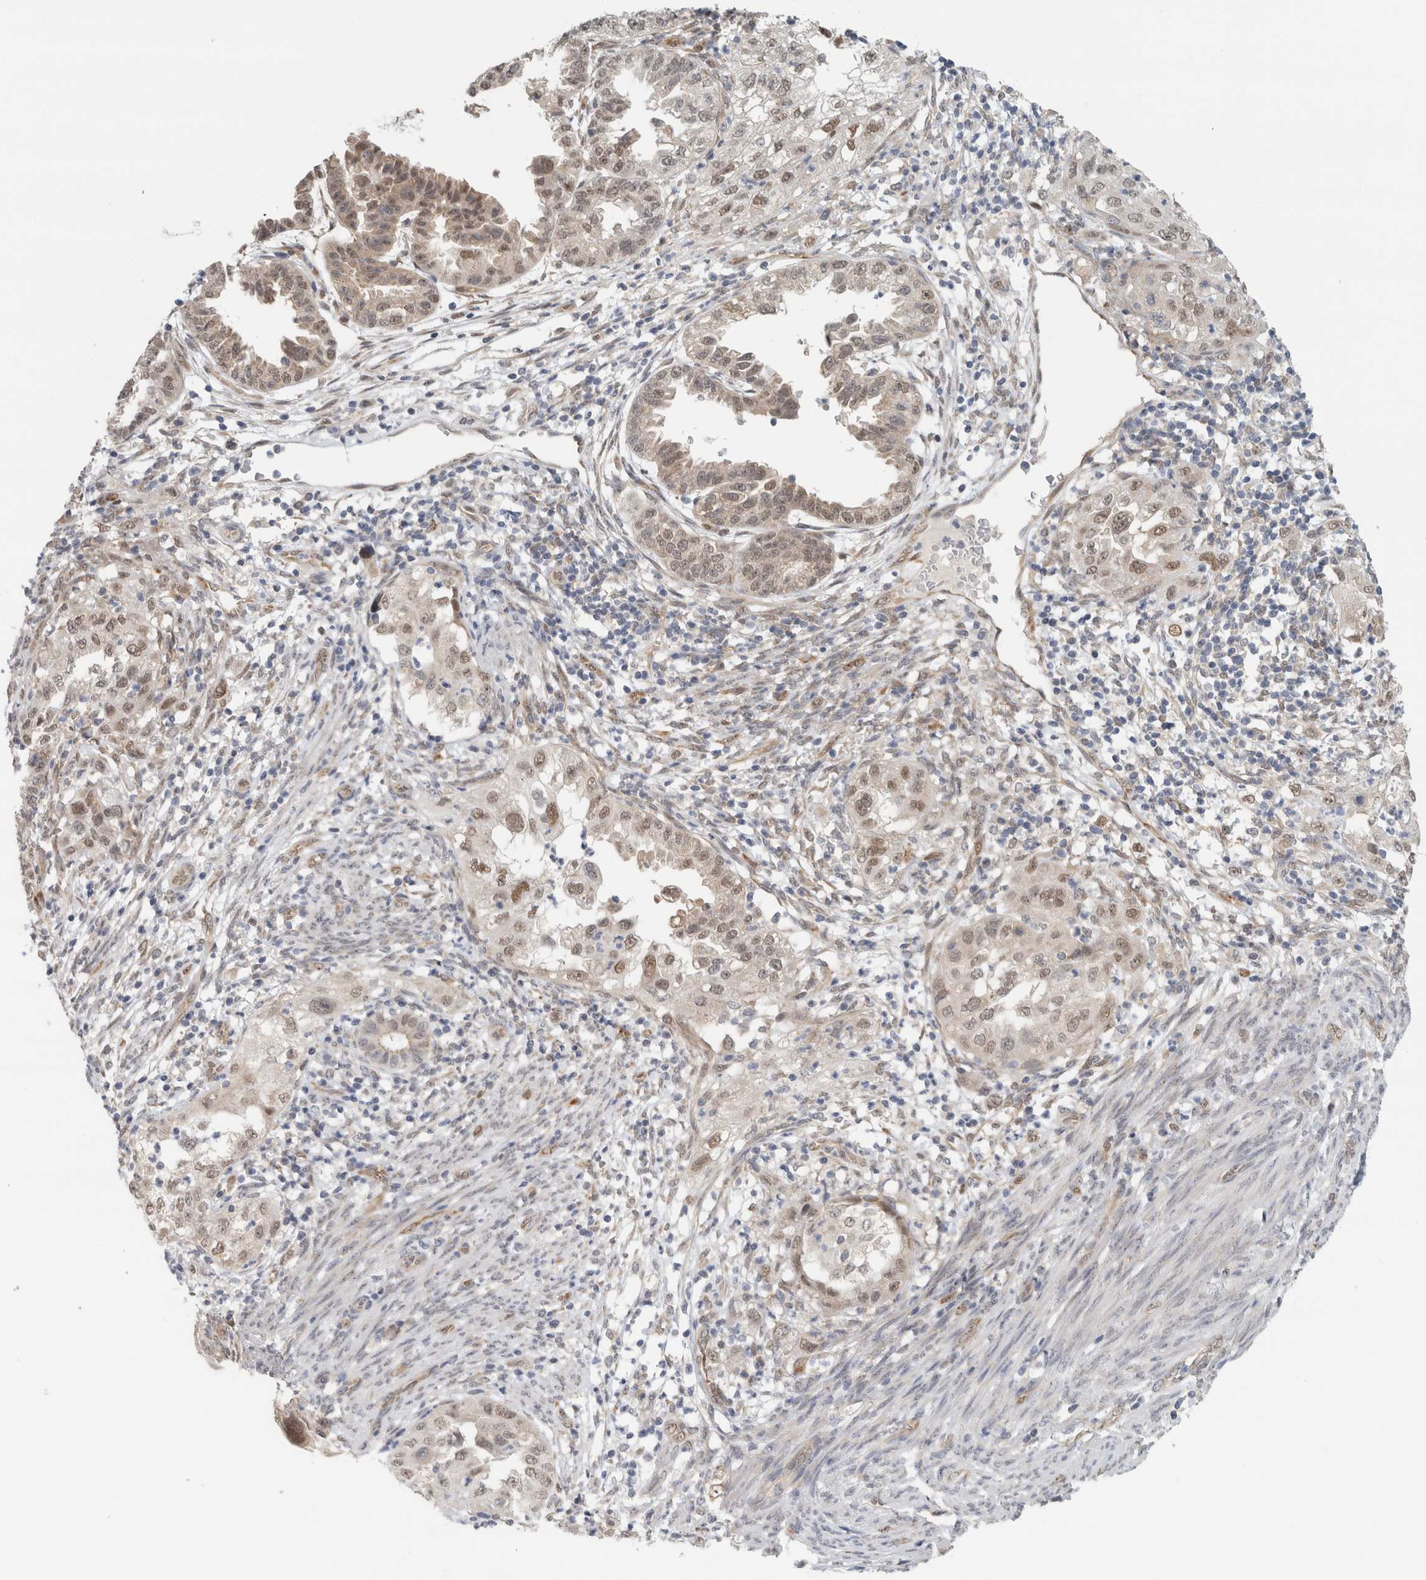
{"staining": {"intensity": "weak", "quantity": ">75%", "location": "nuclear"}, "tissue": "endometrial cancer", "cell_type": "Tumor cells", "image_type": "cancer", "snomed": [{"axis": "morphology", "description": "Adenocarcinoma, NOS"}, {"axis": "topography", "description": "Endometrium"}], "caption": "Human adenocarcinoma (endometrial) stained with a protein marker shows weak staining in tumor cells.", "gene": "EIF4G3", "patient": {"sex": "female", "age": 85}}